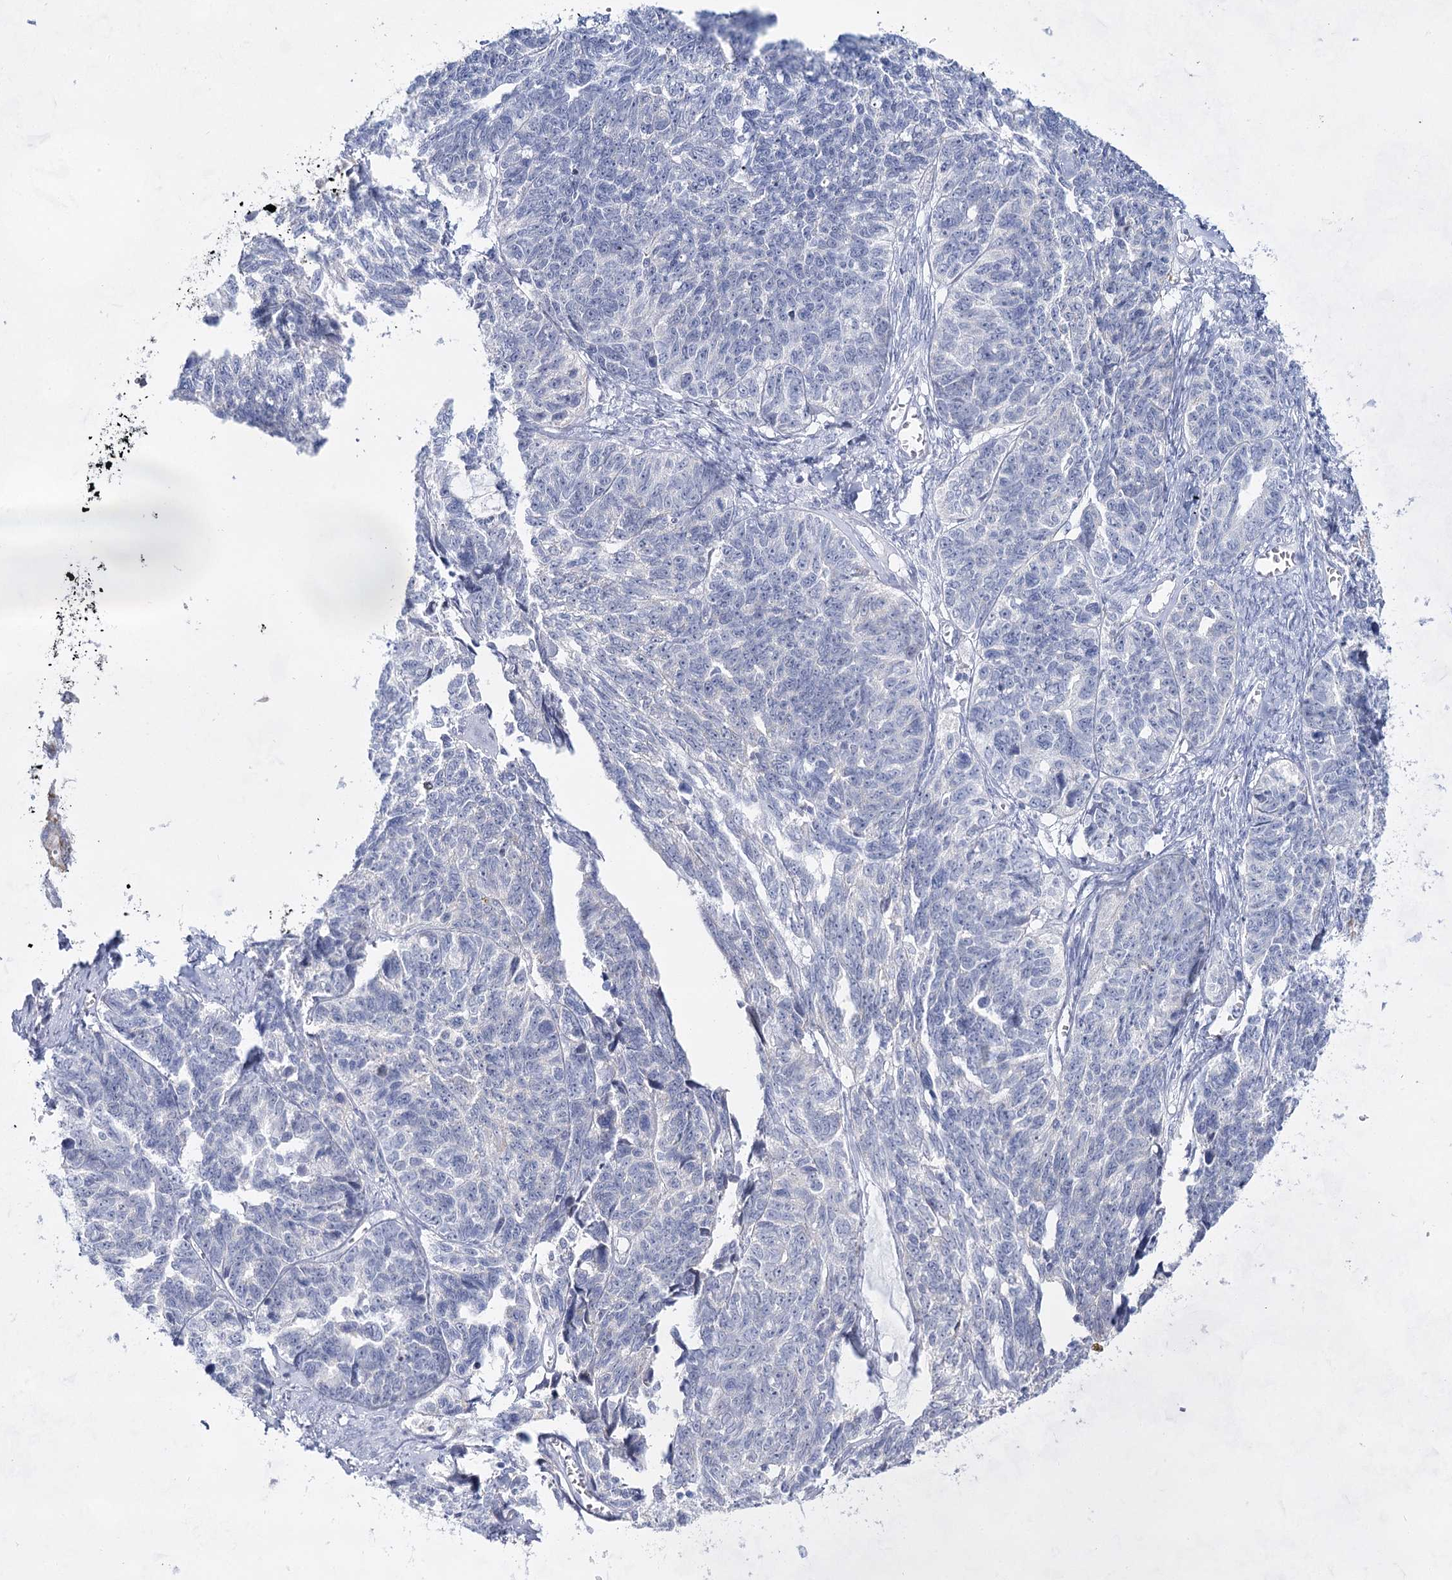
{"staining": {"intensity": "negative", "quantity": "none", "location": "none"}, "tissue": "ovarian cancer", "cell_type": "Tumor cells", "image_type": "cancer", "snomed": [{"axis": "morphology", "description": "Cystadenocarcinoma, serous, NOS"}, {"axis": "topography", "description": "Ovary"}], "caption": "IHC of ovarian serous cystadenocarcinoma exhibits no expression in tumor cells.", "gene": "BPHL", "patient": {"sex": "female", "age": 79}}